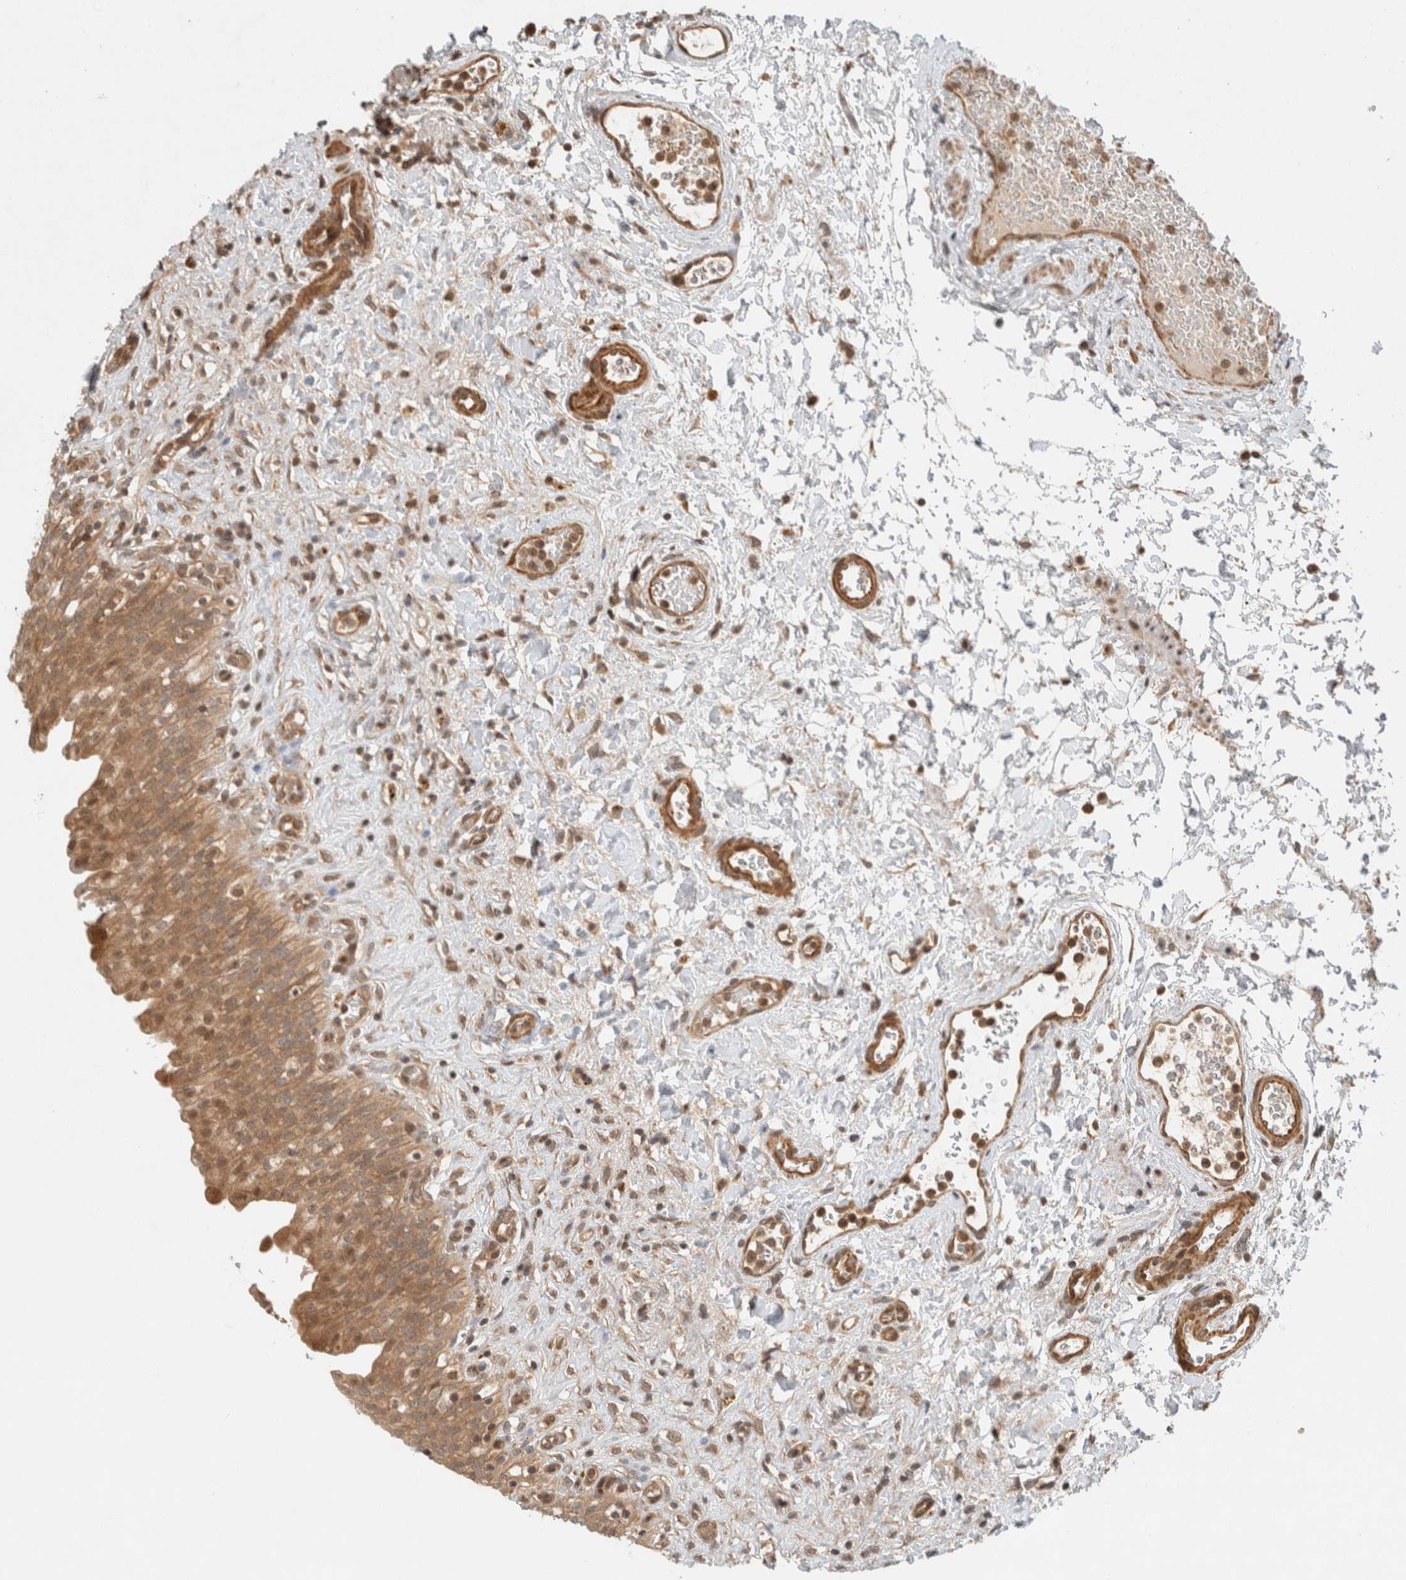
{"staining": {"intensity": "moderate", "quantity": ">75%", "location": "cytoplasmic/membranous,nuclear"}, "tissue": "urinary bladder", "cell_type": "Urothelial cells", "image_type": "normal", "snomed": [{"axis": "morphology", "description": "Urothelial carcinoma, High grade"}, {"axis": "topography", "description": "Urinary bladder"}], "caption": "Brown immunohistochemical staining in normal urinary bladder shows moderate cytoplasmic/membranous,nuclear positivity in approximately >75% of urothelial cells.", "gene": "CAAP1", "patient": {"sex": "male", "age": 46}}